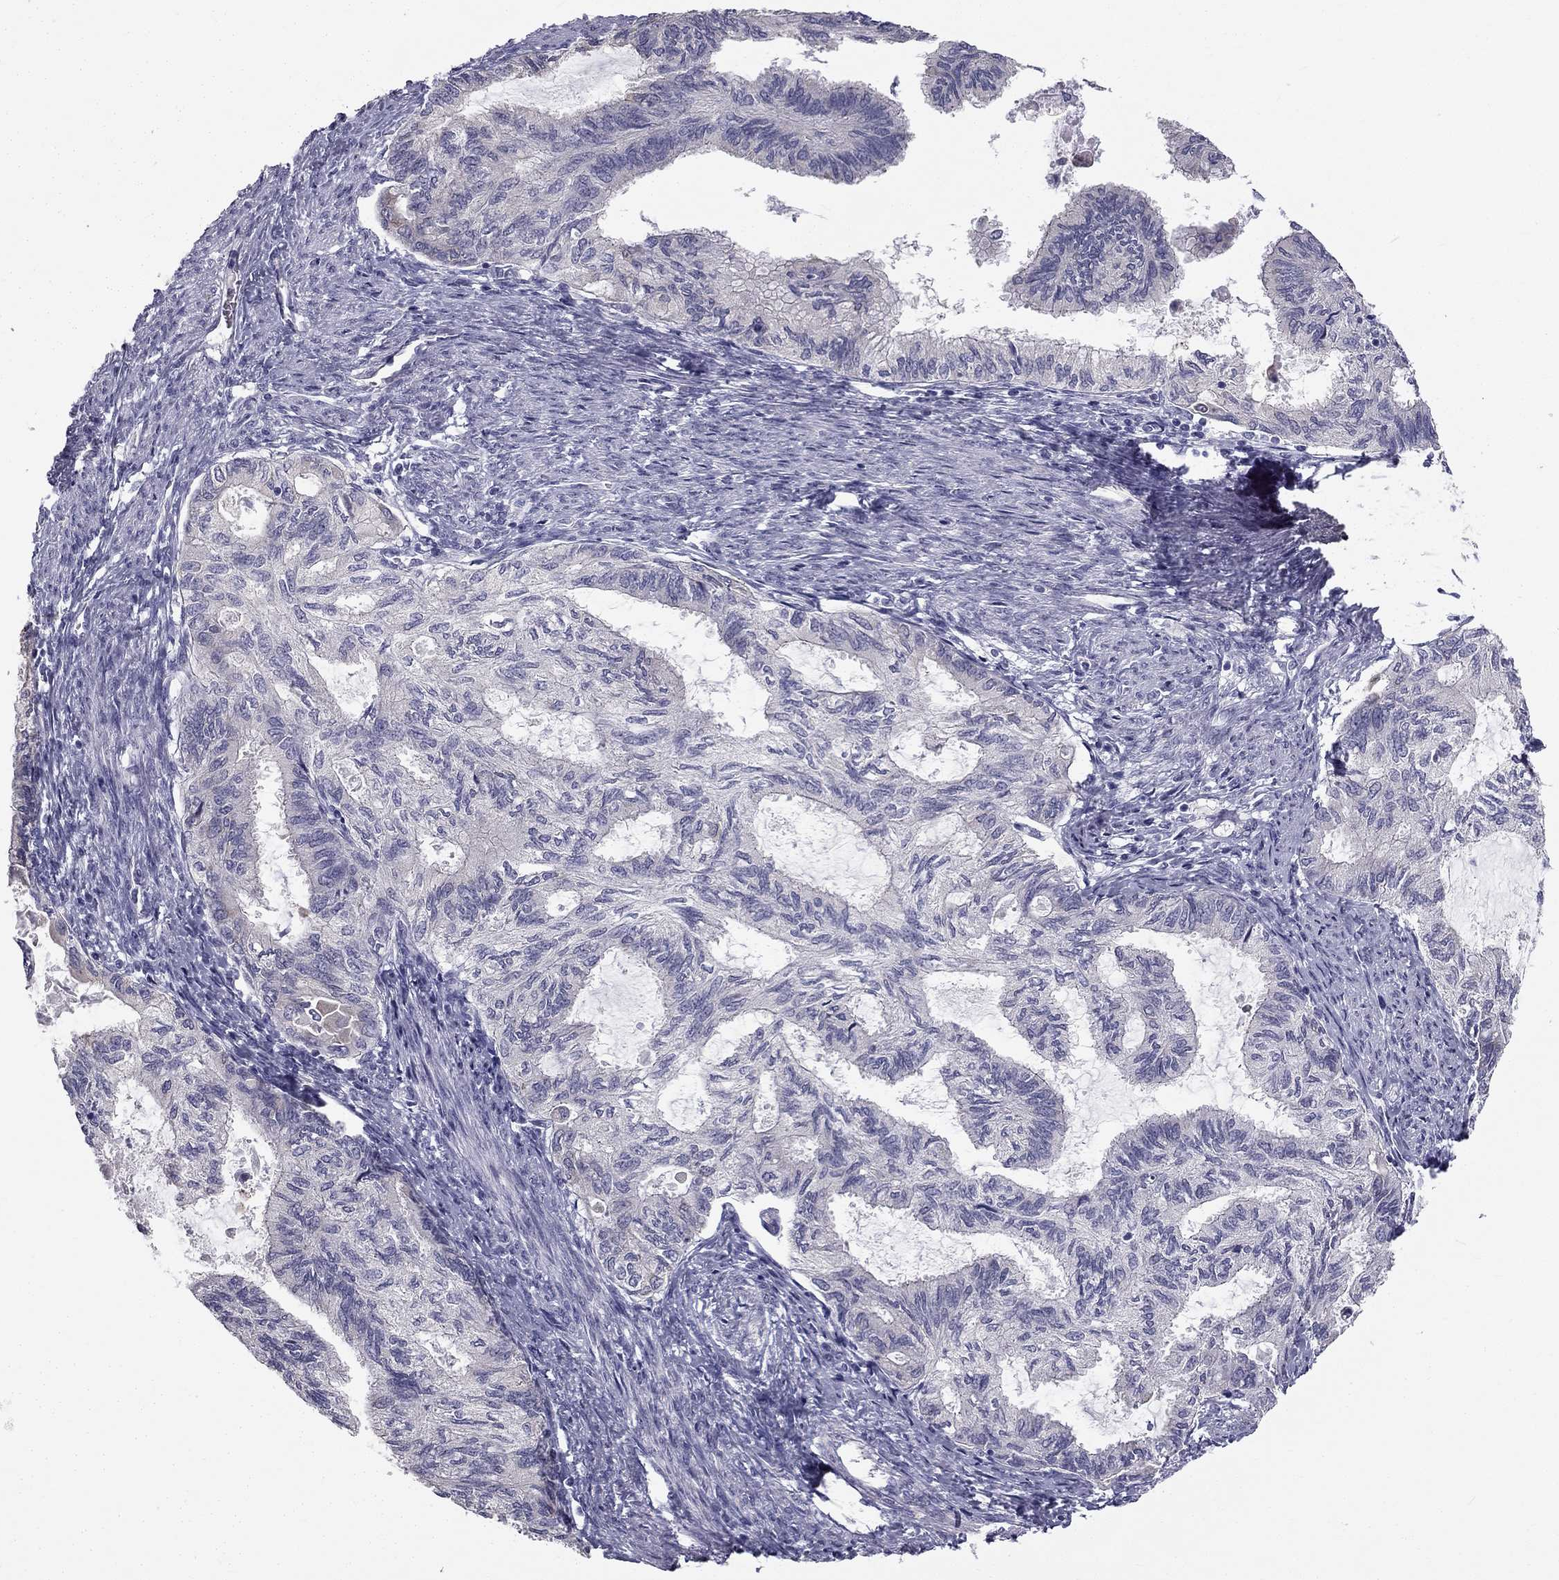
{"staining": {"intensity": "negative", "quantity": "none", "location": "none"}, "tissue": "endometrial cancer", "cell_type": "Tumor cells", "image_type": "cancer", "snomed": [{"axis": "morphology", "description": "Adenocarcinoma, NOS"}, {"axis": "topography", "description": "Endometrium"}], "caption": "Immunohistochemical staining of endometrial cancer exhibits no significant positivity in tumor cells.", "gene": "CCDC40", "patient": {"sex": "female", "age": 86}}